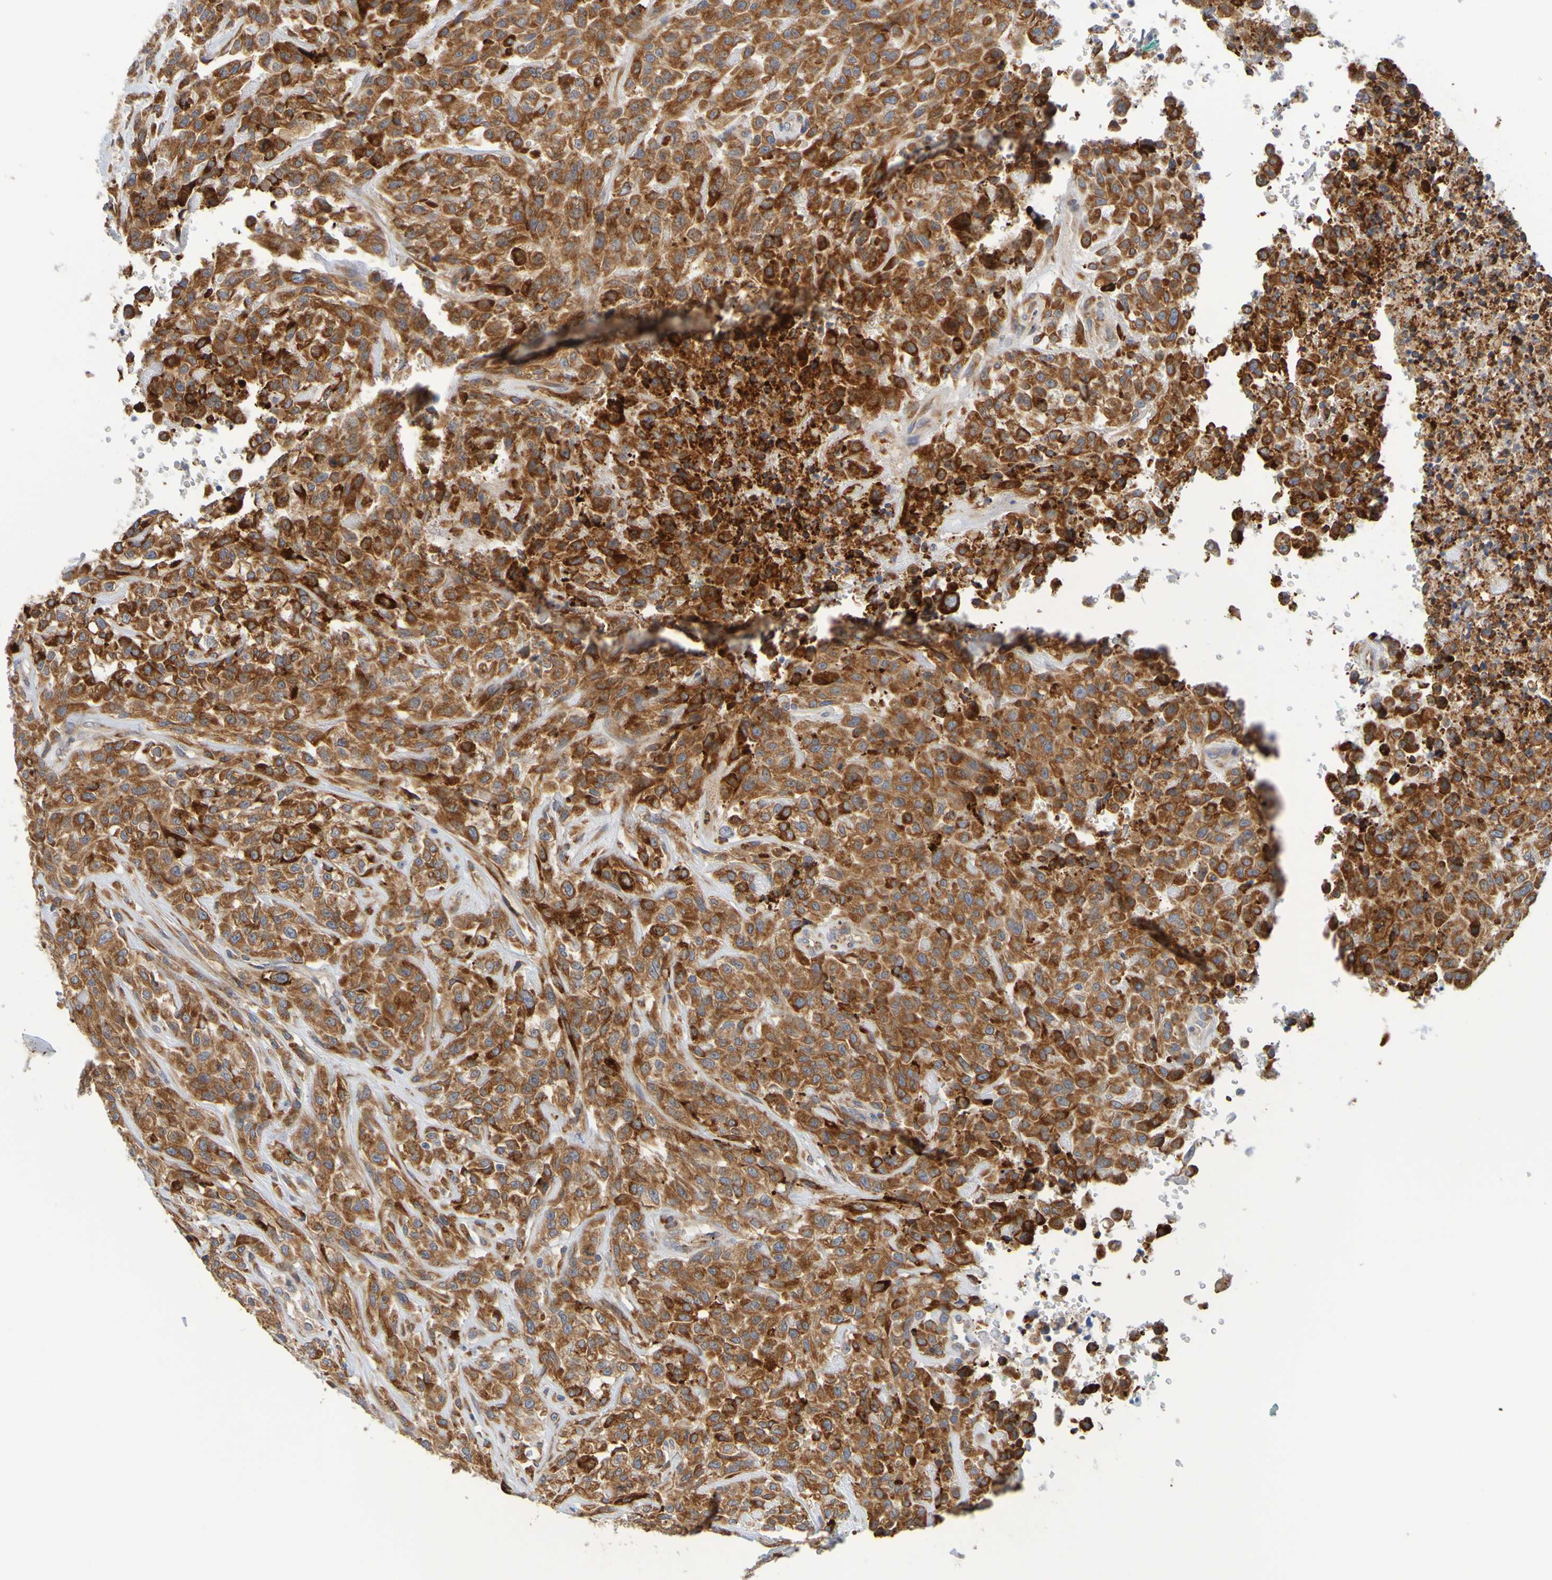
{"staining": {"intensity": "strong", "quantity": ">75%", "location": "cytoplasmic/membranous"}, "tissue": "urothelial cancer", "cell_type": "Tumor cells", "image_type": "cancer", "snomed": [{"axis": "morphology", "description": "Urothelial carcinoma, High grade"}, {"axis": "topography", "description": "Urinary bladder"}], "caption": "Immunohistochemical staining of urothelial carcinoma (high-grade) demonstrates strong cytoplasmic/membranous protein expression in approximately >75% of tumor cells.", "gene": "SIL1", "patient": {"sex": "male", "age": 46}}